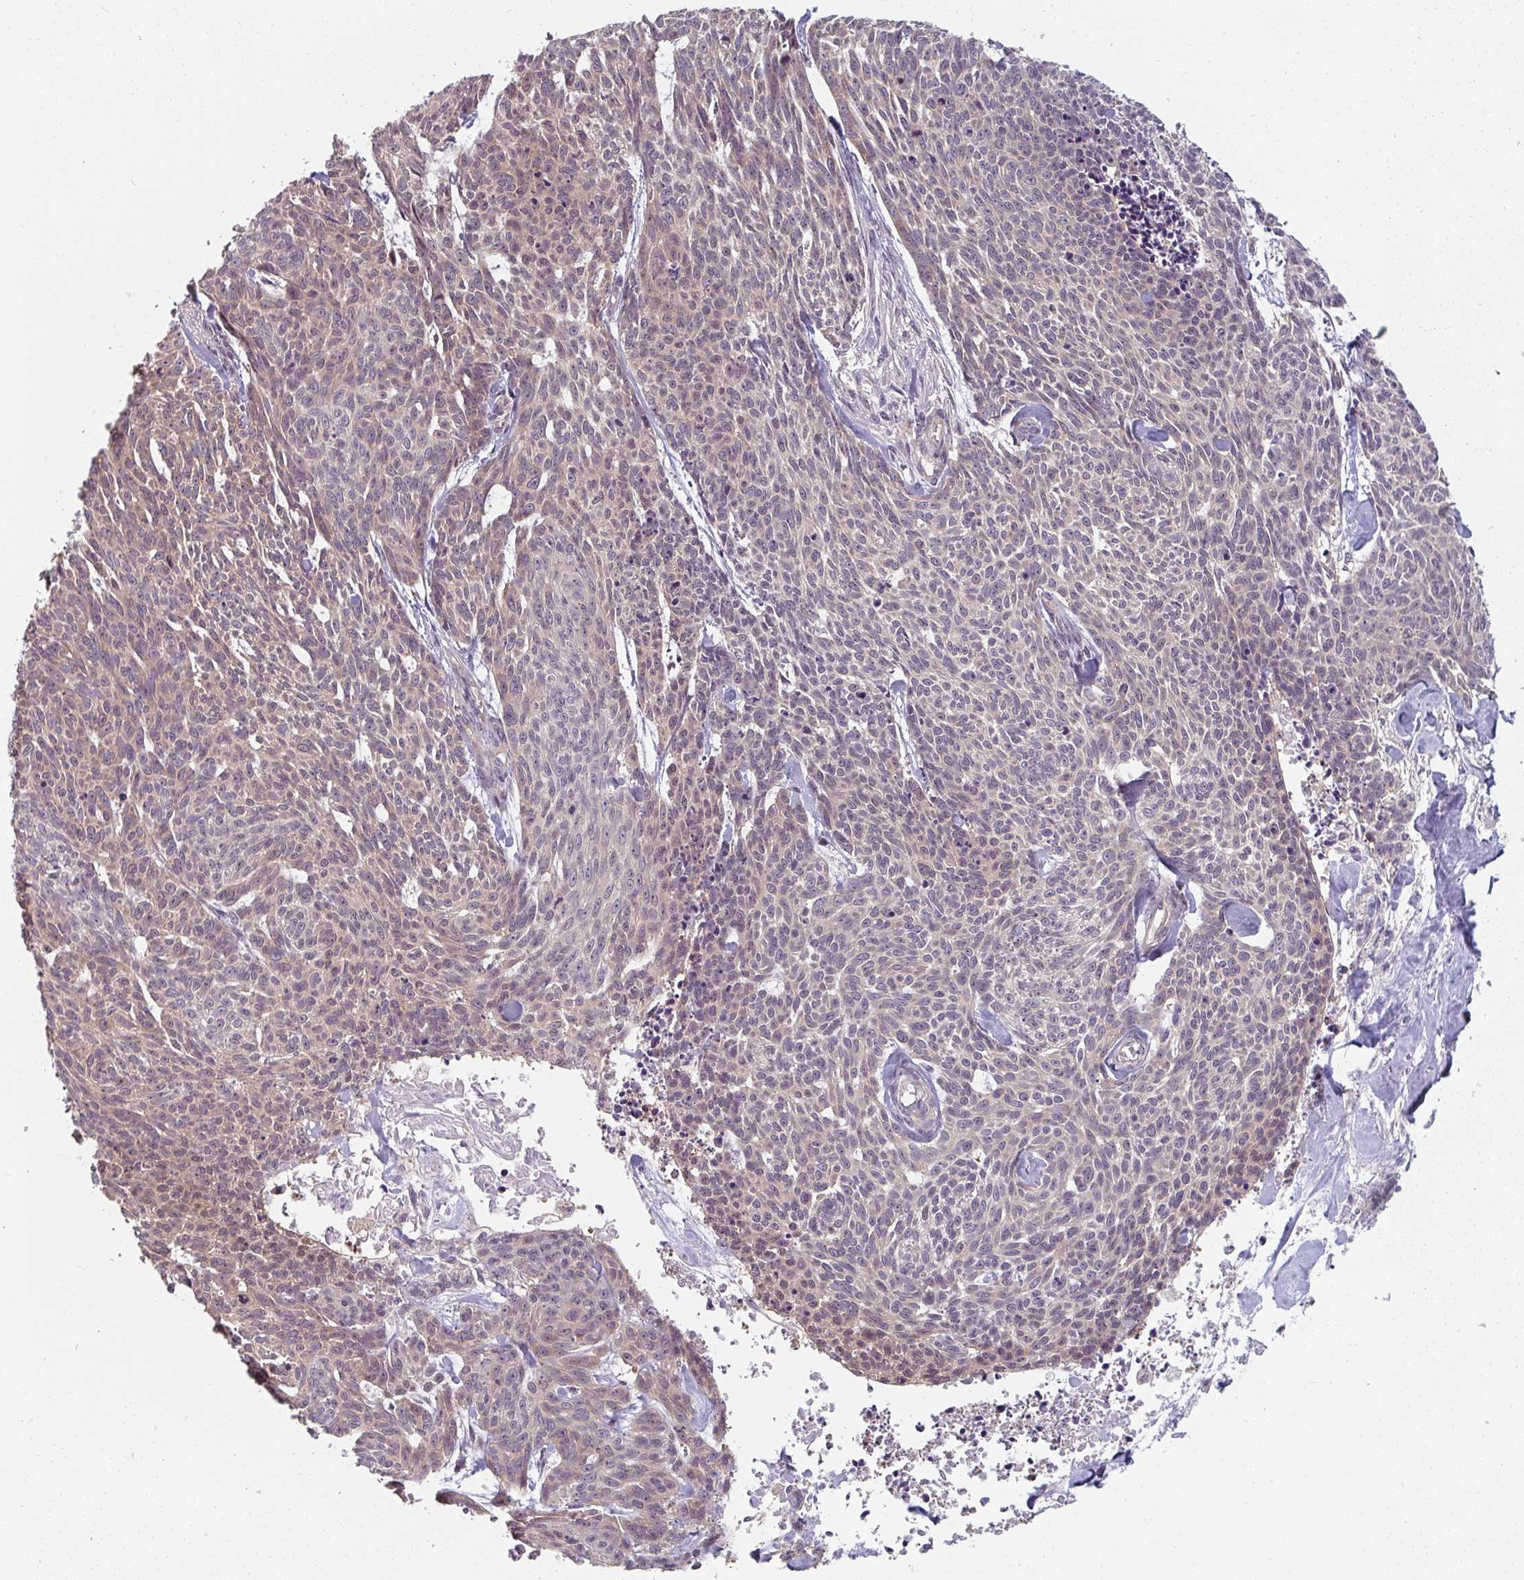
{"staining": {"intensity": "weak", "quantity": "25%-75%", "location": "cytoplasmic/membranous"}, "tissue": "skin cancer", "cell_type": "Tumor cells", "image_type": "cancer", "snomed": [{"axis": "morphology", "description": "Basal cell carcinoma"}, {"axis": "topography", "description": "Skin"}], "caption": "Skin cancer (basal cell carcinoma) stained with immunohistochemistry (IHC) demonstrates weak cytoplasmic/membranous positivity in approximately 25%-75% of tumor cells. (brown staining indicates protein expression, while blue staining denotes nuclei).", "gene": "RANGRF", "patient": {"sex": "female", "age": 93}}